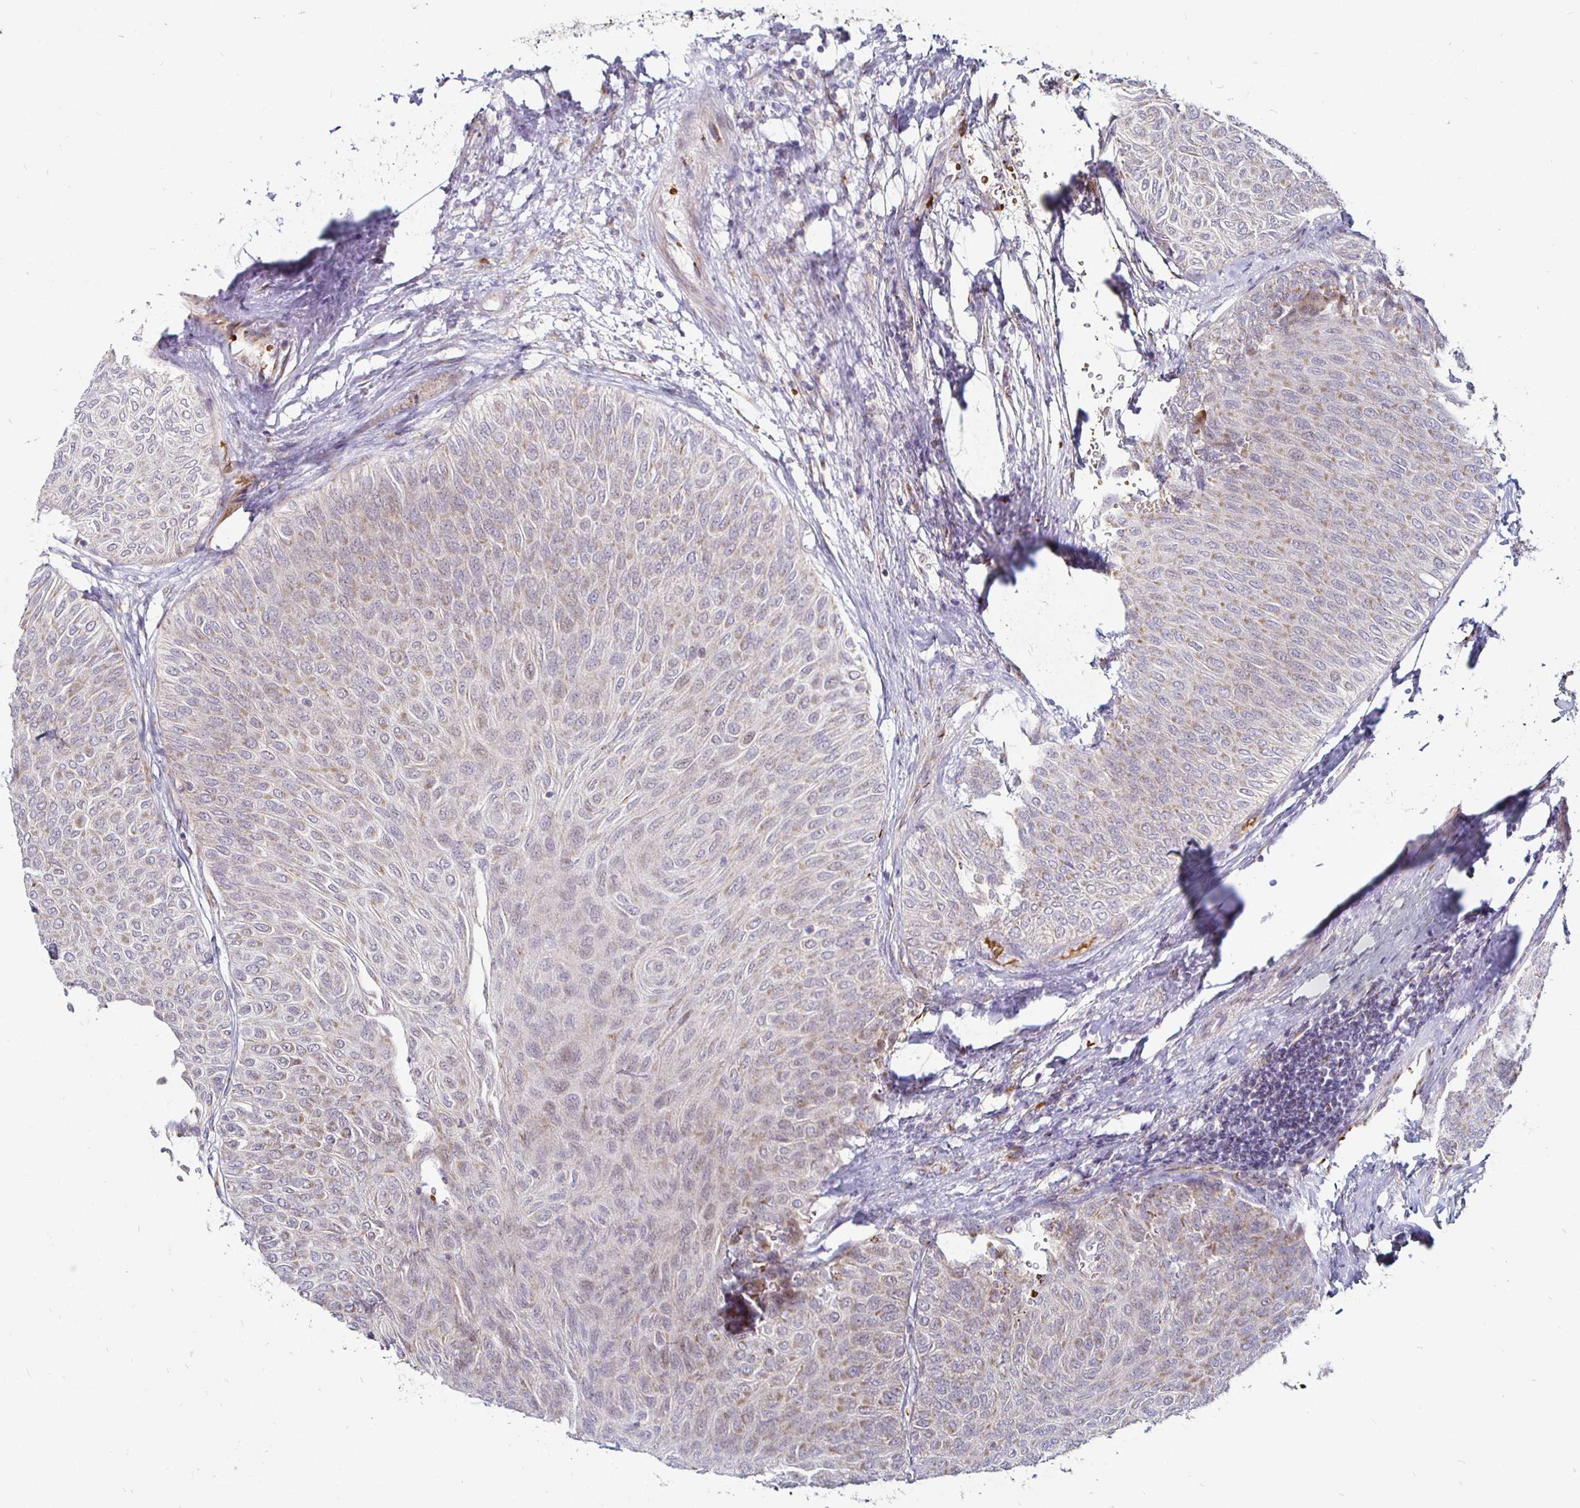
{"staining": {"intensity": "weak", "quantity": "25%-75%", "location": "cytoplasmic/membranous"}, "tissue": "urothelial cancer", "cell_type": "Tumor cells", "image_type": "cancer", "snomed": [{"axis": "morphology", "description": "Urothelial carcinoma, Low grade"}, {"axis": "topography", "description": "Urinary bladder"}], "caption": "Urothelial cancer stained with immunohistochemistry shows weak cytoplasmic/membranous positivity in about 25%-75% of tumor cells.", "gene": "ATG3", "patient": {"sex": "male", "age": 78}}